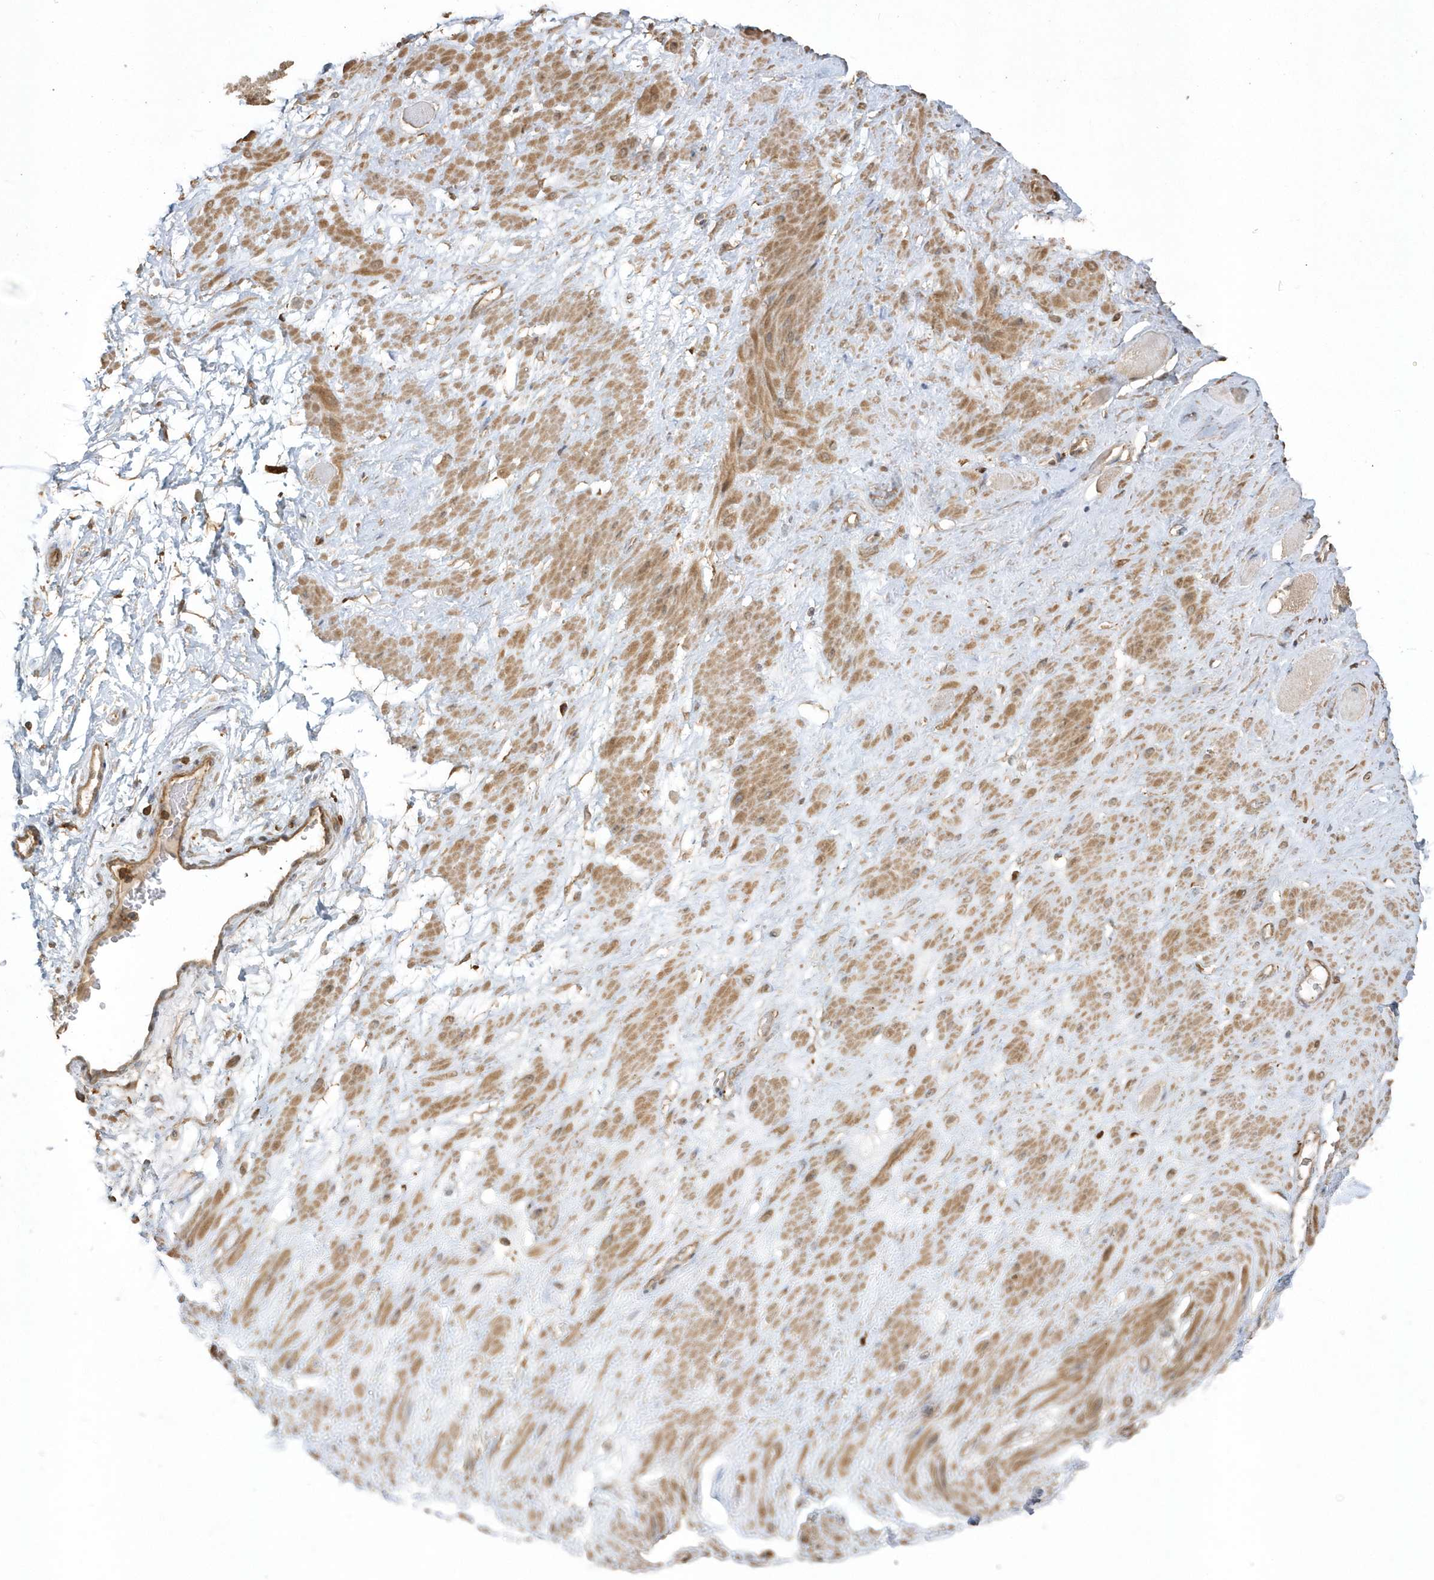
{"staining": {"intensity": "strong", "quantity": ">75%", "location": "cytoplasmic/membranous"}, "tissue": "adipose tissue", "cell_type": "Adipocytes", "image_type": "normal", "snomed": [{"axis": "morphology", "description": "Normal tissue, NOS"}, {"axis": "morphology", "description": "Adenocarcinoma, Low grade"}, {"axis": "topography", "description": "Prostate"}, {"axis": "topography", "description": "Peripheral nerve tissue"}], "caption": "Protein expression analysis of normal adipose tissue exhibits strong cytoplasmic/membranous staining in approximately >75% of adipocytes.", "gene": "HNMT", "patient": {"sex": "male", "age": 63}}